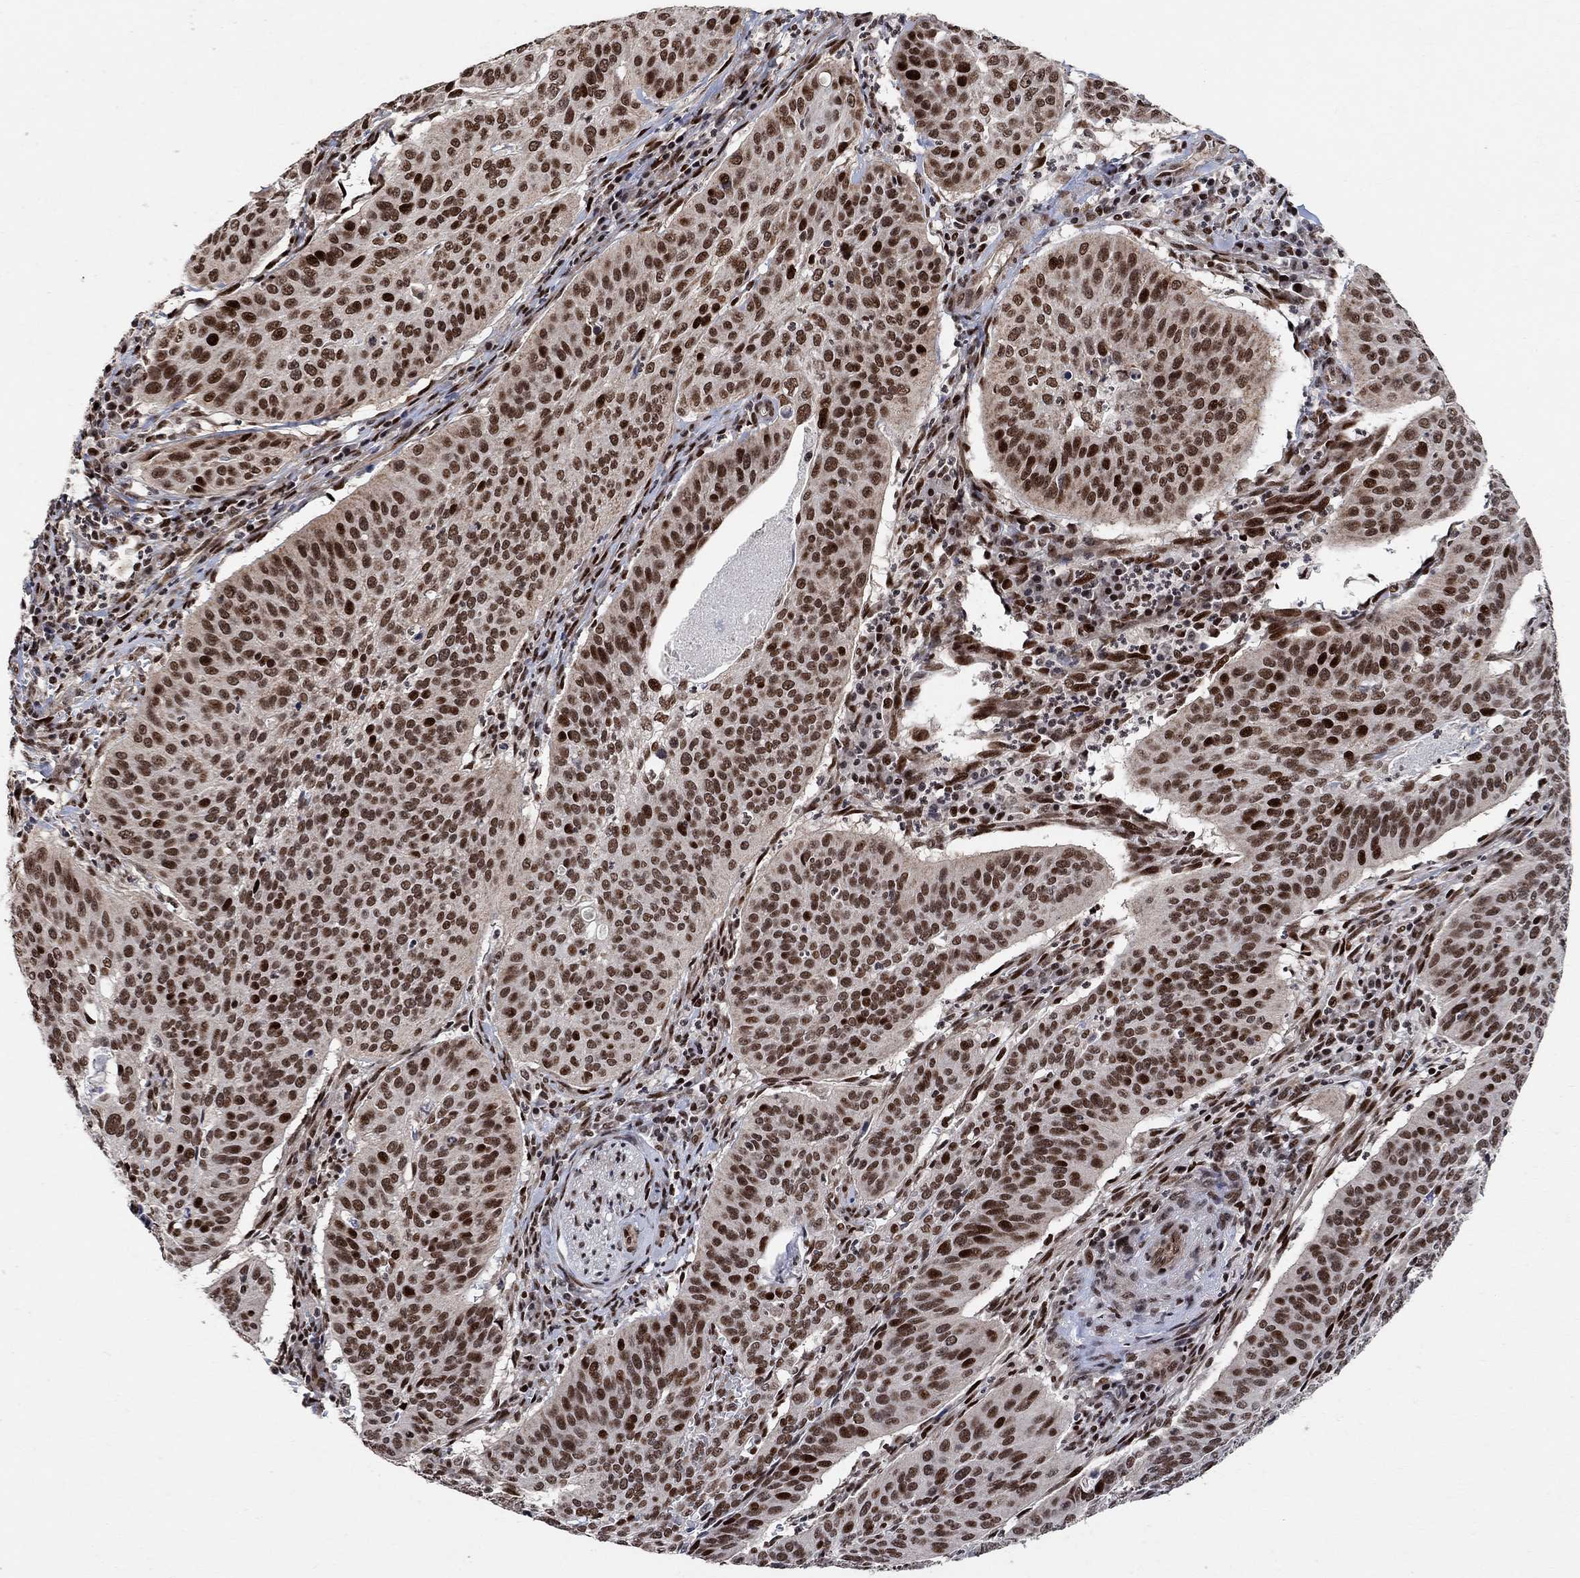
{"staining": {"intensity": "strong", "quantity": ">75%", "location": "cytoplasmic/membranous"}, "tissue": "cervical cancer", "cell_type": "Tumor cells", "image_type": "cancer", "snomed": [{"axis": "morphology", "description": "Normal tissue, NOS"}, {"axis": "morphology", "description": "Squamous cell carcinoma, NOS"}, {"axis": "topography", "description": "Cervix"}], "caption": "A micrograph of cervical cancer stained for a protein exhibits strong cytoplasmic/membranous brown staining in tumor cells.", "gene": "E4F1", "patient": {"sex": "female", "age": 39}}